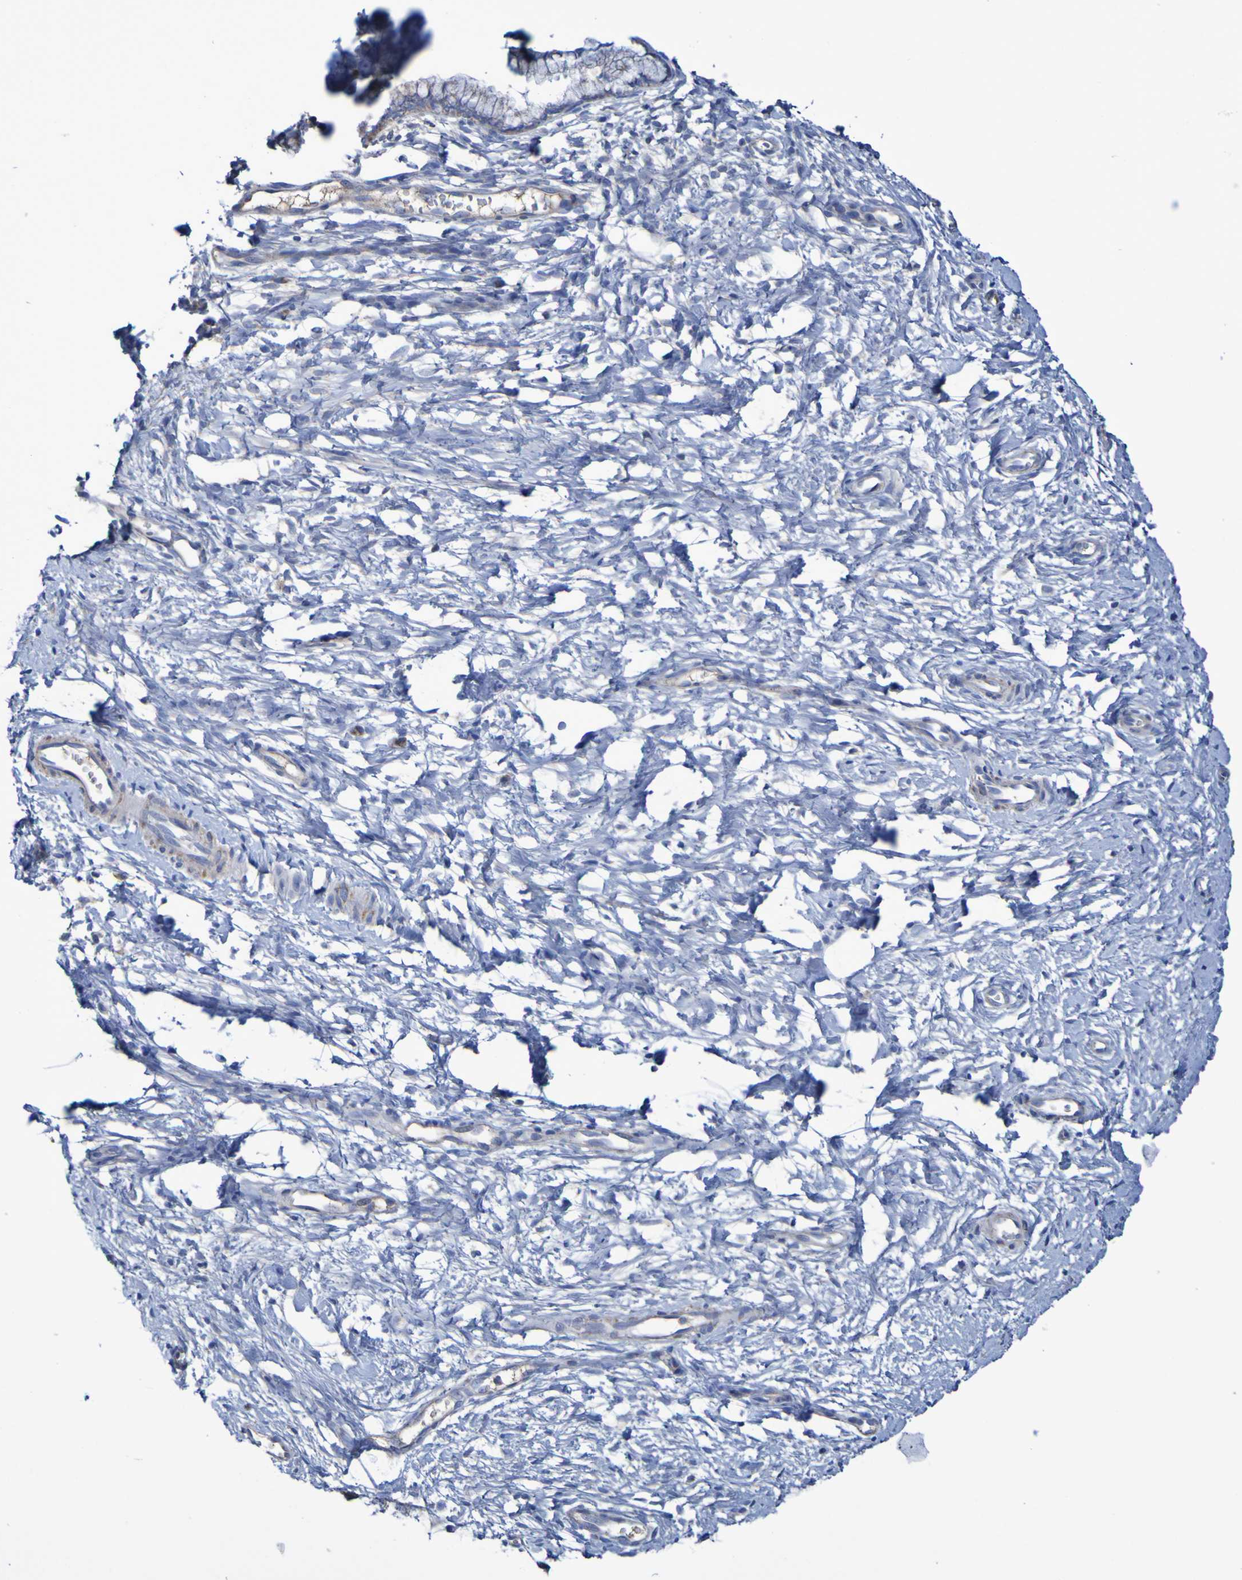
{"staining": {"intensity": "weak", "quantity": "<25%", "location": "cytoplasmic/membranous"}, "tissue": "cervix", "cell_type": "Glandular cells", "image_type": "normal", "snomed": [{"axis": "morphology", "description": "Normal tissue, NOS"}, {"axis": "topography", "description": "Cervix"}], "caption": "The image demonstrates no staining of glandular cells in normal cervix. The staining was performed using DAB (3,3'-diaminobenzidine) to visualize the protein expression in brown, while the nuclei were stained in blue with hematoxylin (Magnification: 20x).", "gene": "CNTN2", "patient": {"sex": "female", "age": 65}}